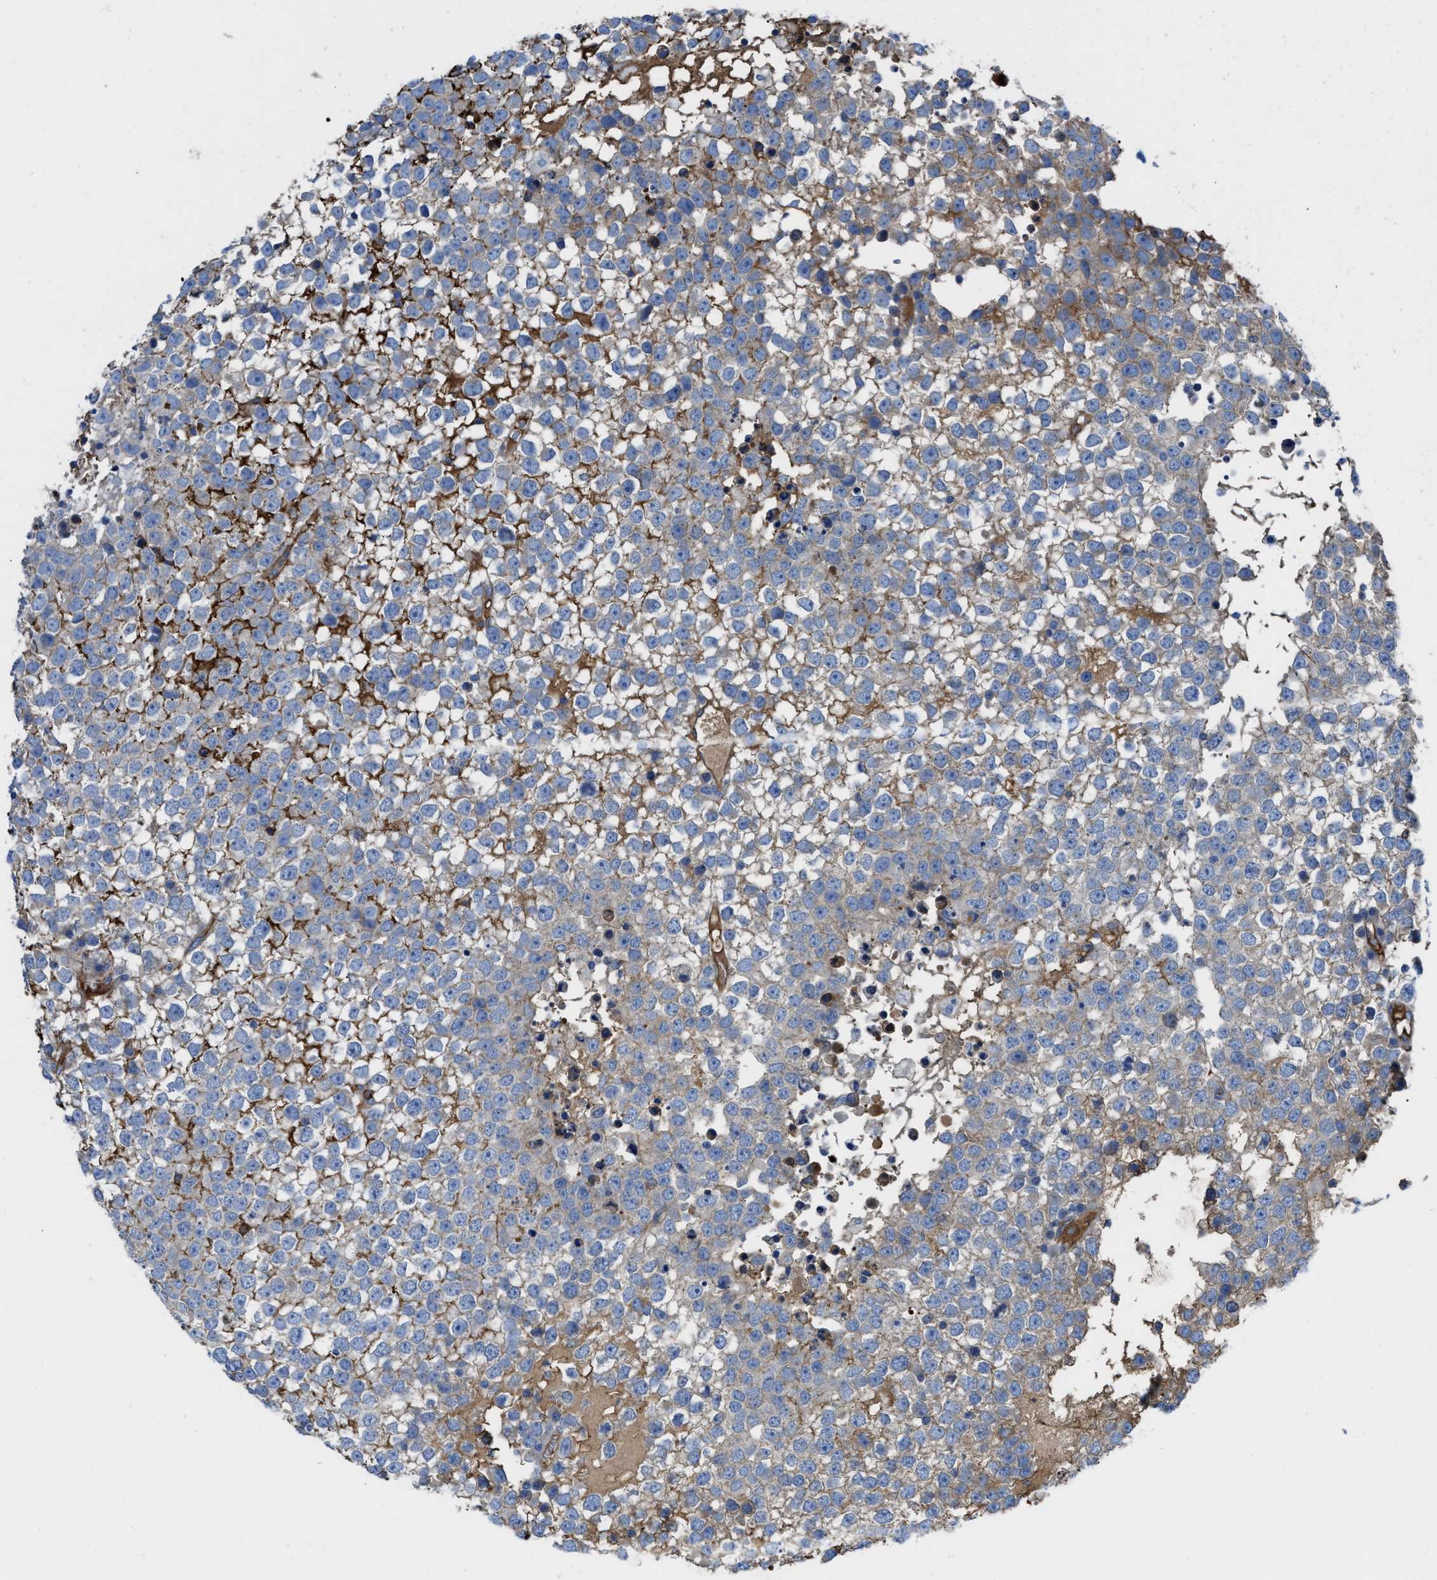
{"staining": {"intensity": "strong", "quantity": "25%-75%", "location": "cytoplasmic/membranous"}, "tissue": "testis cancer", "cell_type": "Tumor cells", "image_type": "cancer", "snomed": [{"axis": "morphology", "description": "Seminoma, NOS"}, {"axis": "topography", "description": "Testis"}], "caption": "Immunohistochemistry histopathology image of neoplastic tissue: testis seminoma stained using immunohistochemistry demonstrates high levels of strong protein expression localized specifically in the cytoplasmic/membranous of tumor cells, appearing as a cytoplasmic/membranous brown color.", "gene": "TRIOBP", "patient": {"sex": "male", "age": 65}}